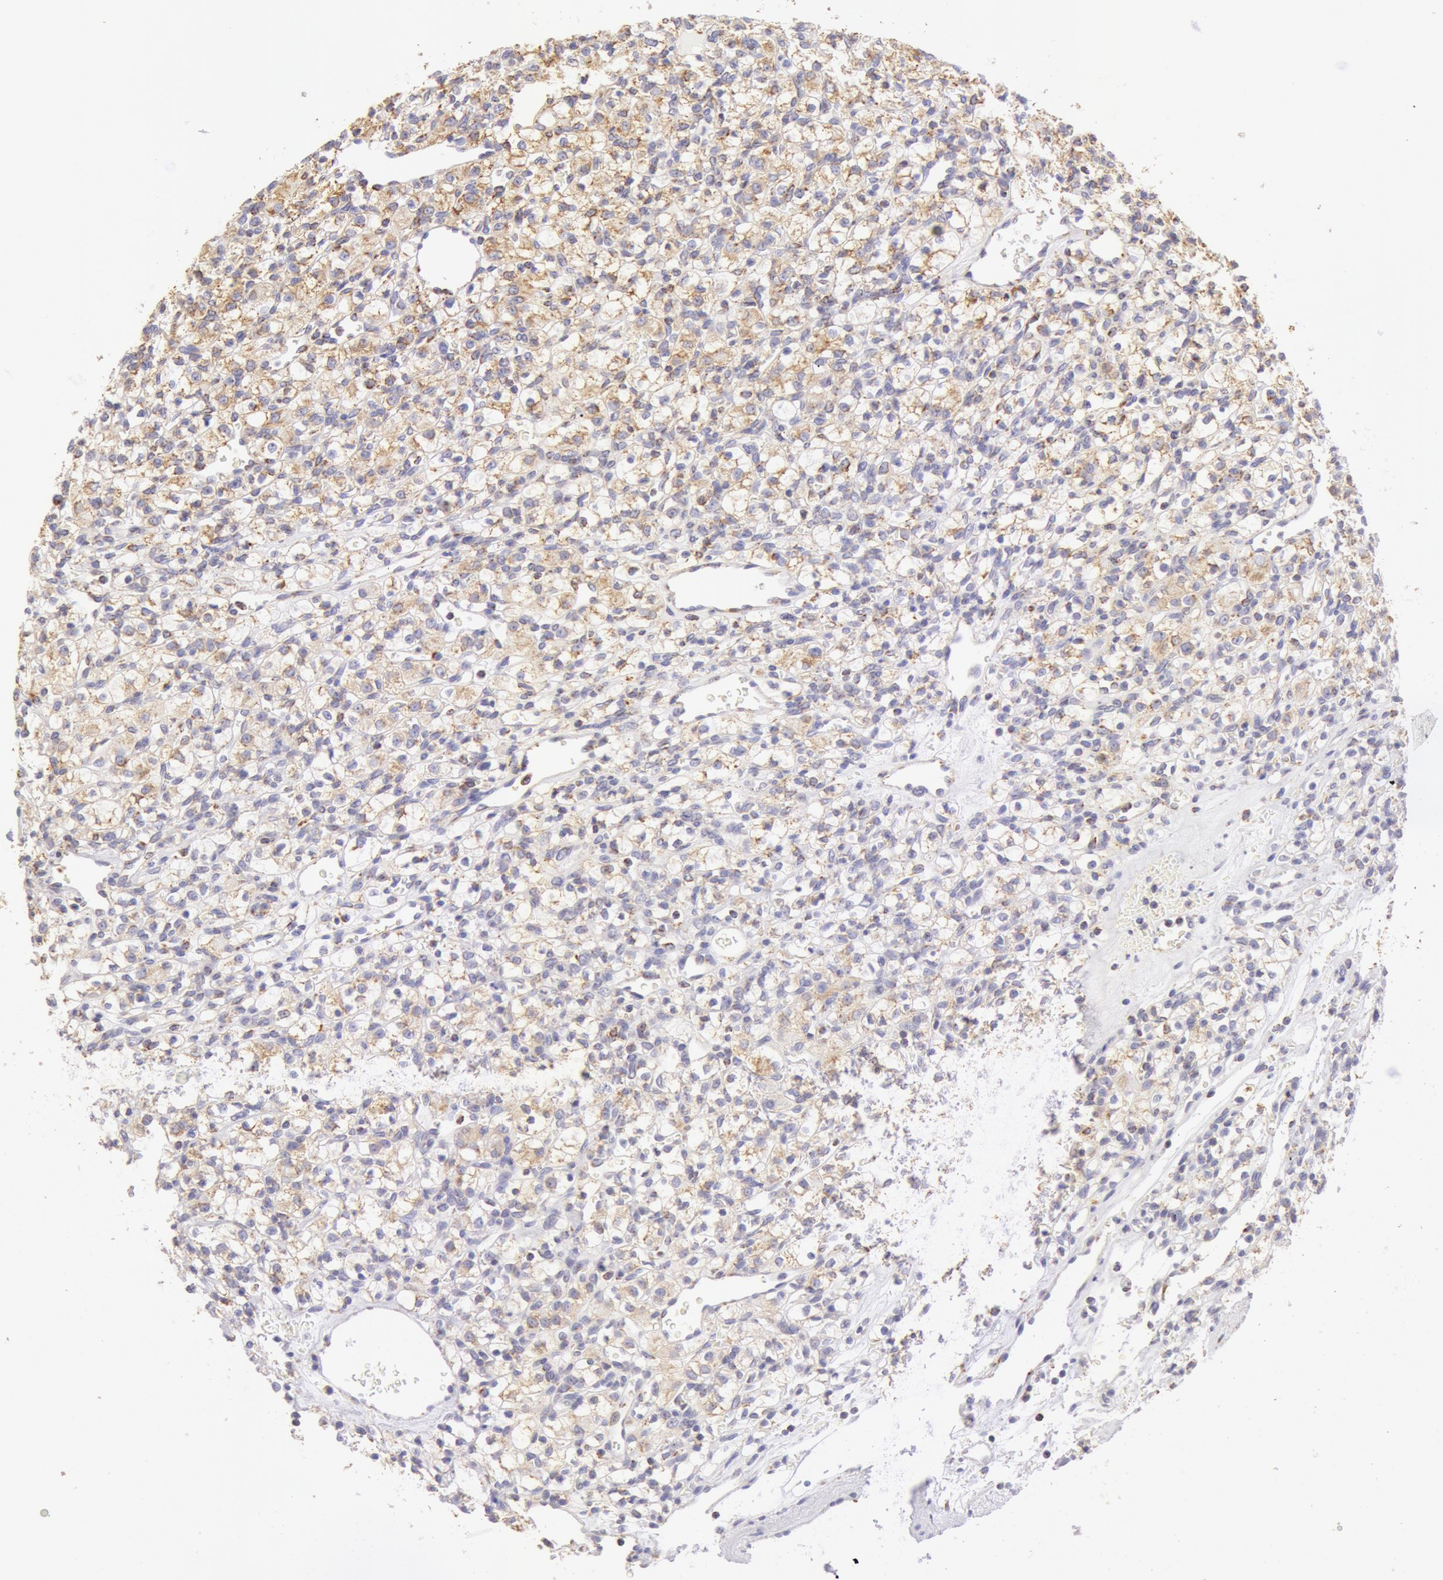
{"staining": {"intensity": "moderate", "quantity": ">75%", "location": "cytoplasmic/membranous"}, "tissue": "renal cancer", "cell_type": "Tumor cells", "image_type": "cancer", "snomed": [{"axis": "morphology", "description": "Adenocarcinoma, NOS"}, {"axis": "topography", "description": "Kidney"}], "caption": "Protein staining of renal cancer tissue reveals moderate cytoplasmic/membranous expression in approximately >75% of tumor cells.", "gene": "ATP5F1B", "patient": {"sex": "female", "age": 62}}